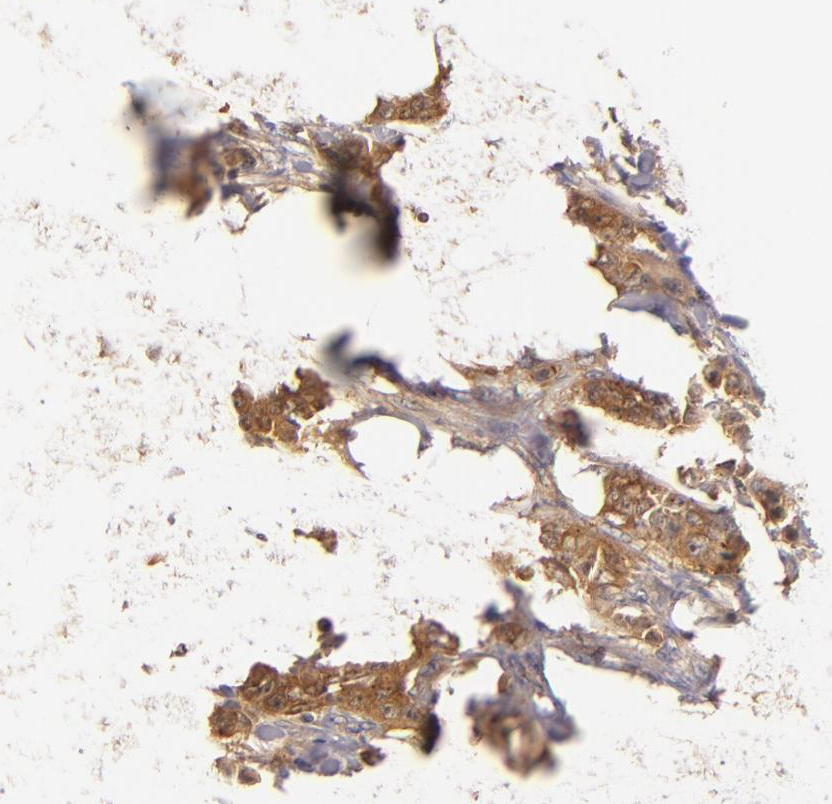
{"staining": {"intensity": "strong", "quantity": ">75%", "location": "cytoplasmic/membranous"}, "tissue": "breast cancer", "cell_type": "Tumor cells", "image_type": "cancer", "snomed": [{"axis": "morphology", "description": "Duct carcinoma"}, {"axis": "topography", "description": "Breast"}], "caption": "About >75% of tumor cells in human infiltrating ductal carcinoma (breast) demonstrate strong cytoplasmic/membranous protein expression as visualized by brown immunohistochemical staining.", "gene": "PRKCD", "patient": {"sex": "female", "age": 40}}